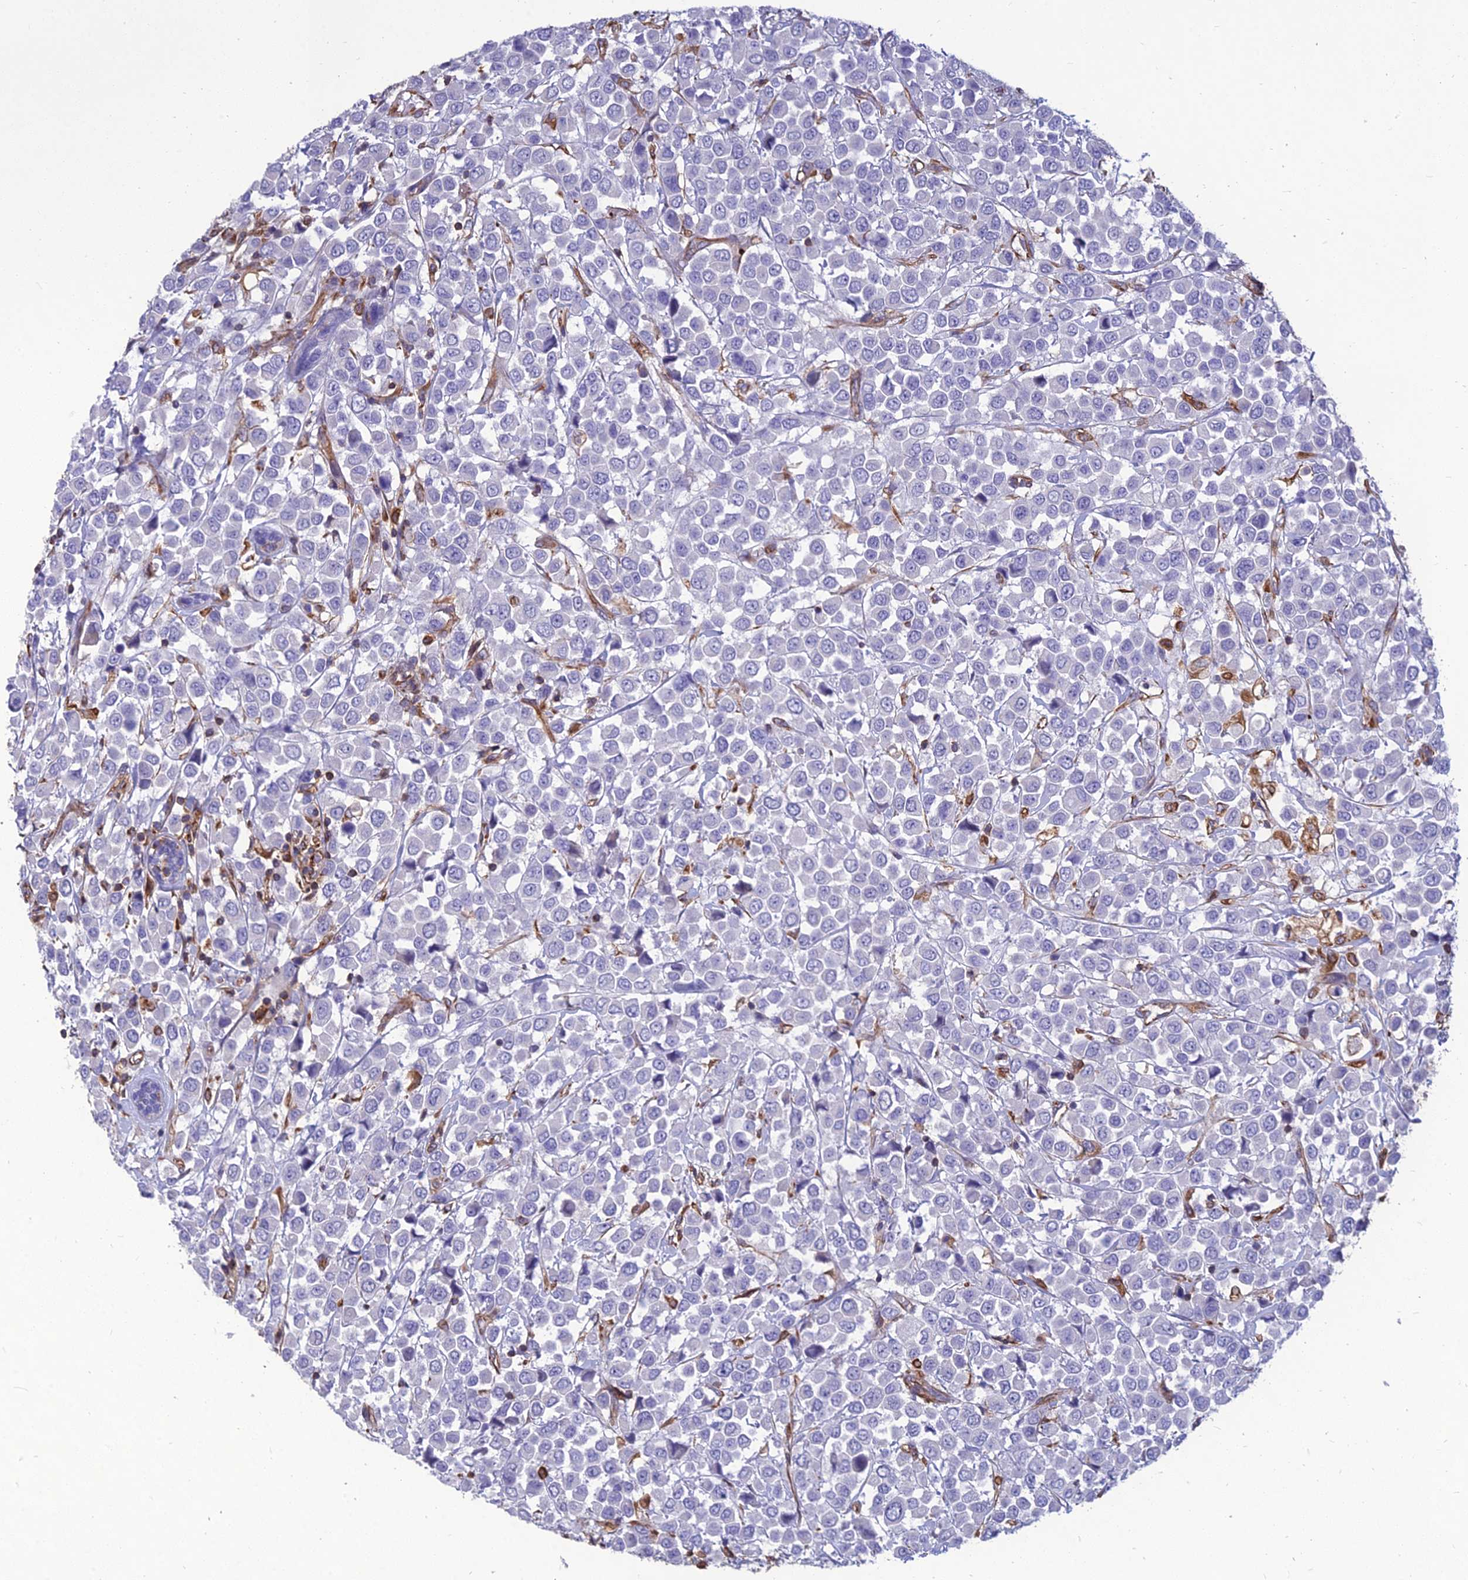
{"staining": {"intensity": "negative", "quantity": "none", "location": "none"}, "tissue": "breast cancer", "cell_type": "Tumor cells", "image_type": "cancer", "snomed": [{"axis": "morphology", "description": "Duct carcinoma"}, {"axis": "topography", "description": "Breast"}], "caption": "DAB (3,3'-diaminobenzidine) immunohistochemical staining of human breast infiltrating ductal carcinoma displays no significant staining in tumor cells.", "gene": "PSMD11", "patient": {"sex": "female", "age": 61}}